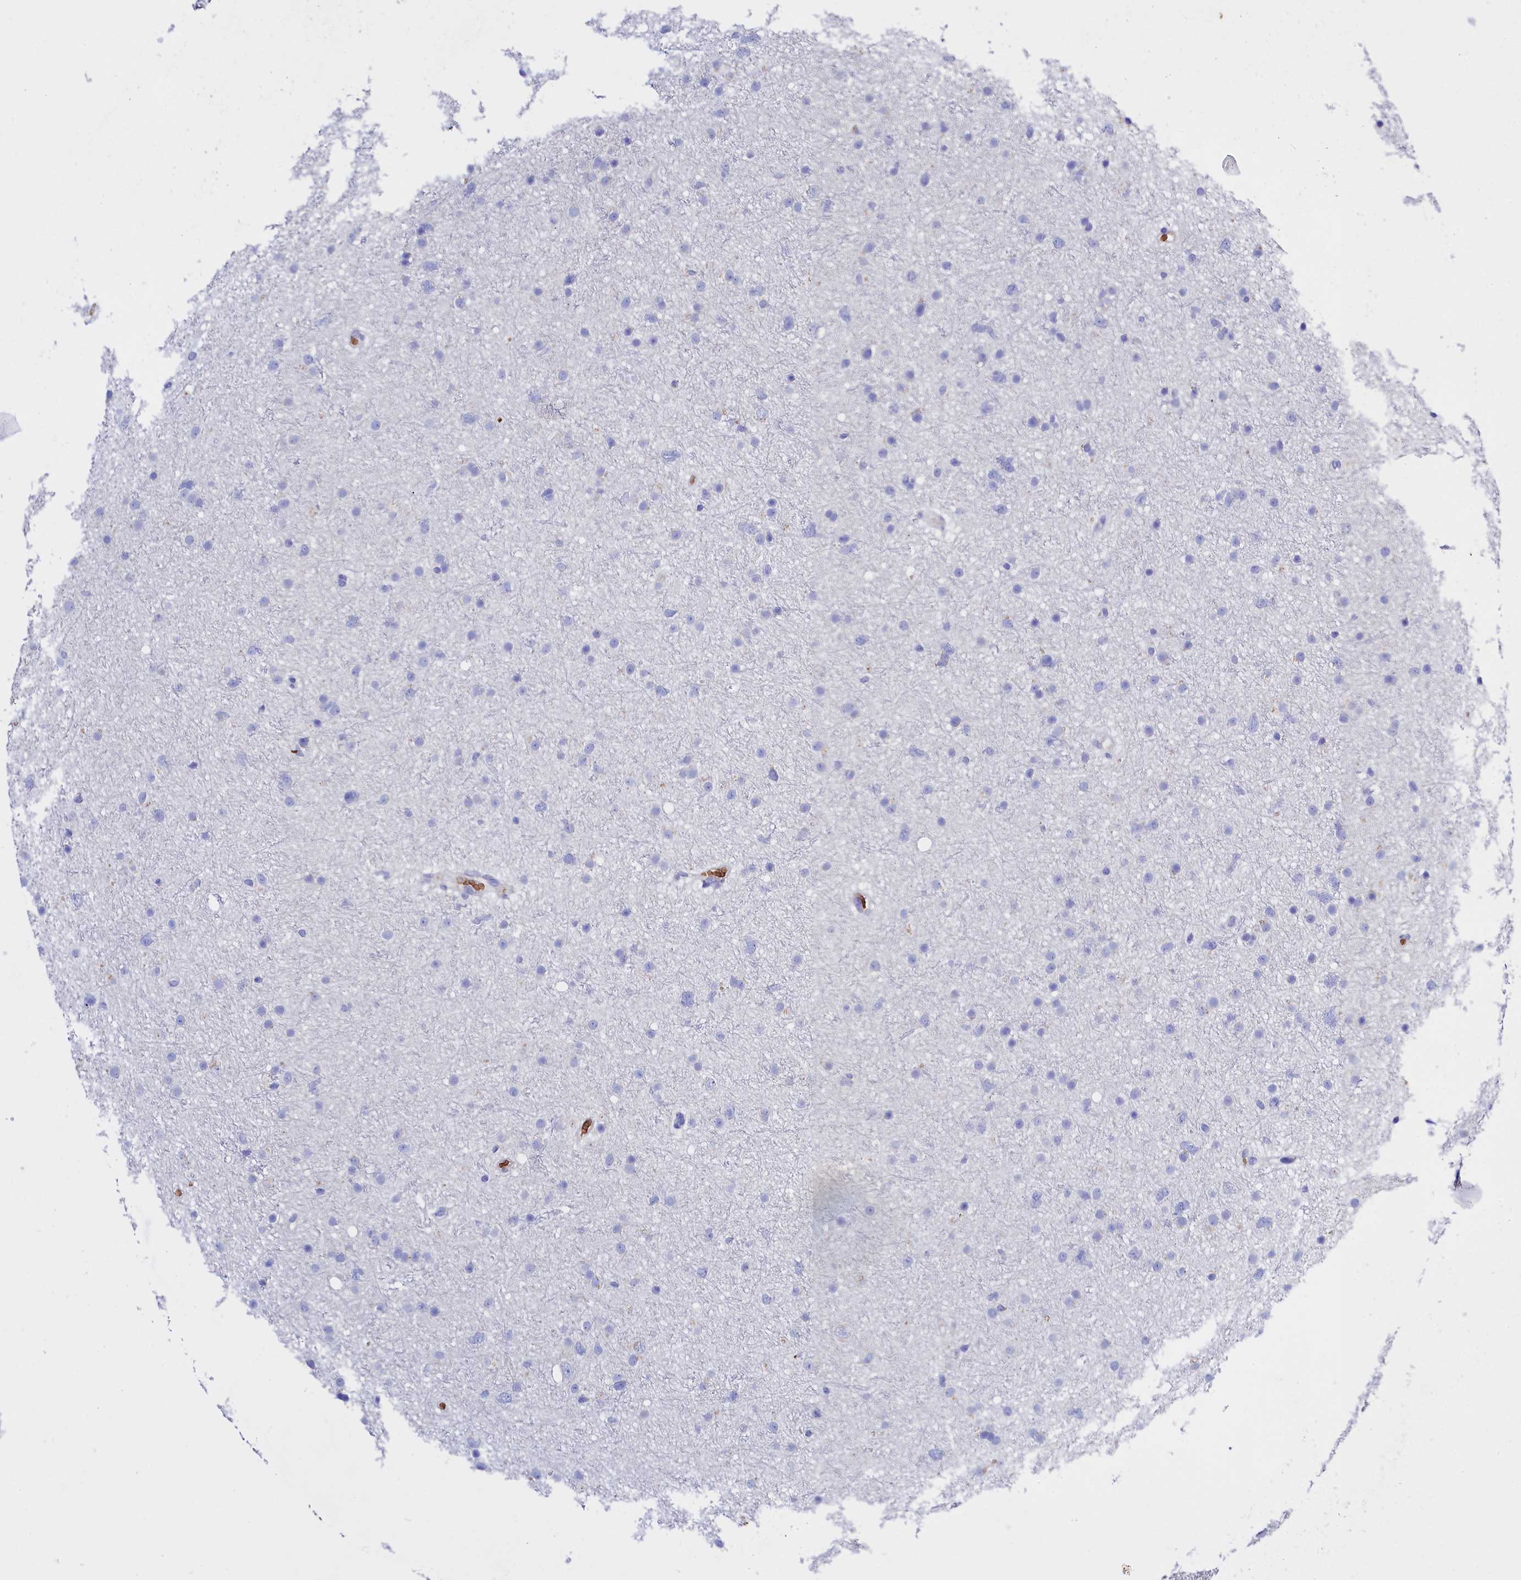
{"staining": {"intensity": "negative", "quantity": "none", "location": "none"}, "tissue": "glioma", "cell_type": "Tumor cells", "image_type": "cancer", "snomed": [{"axis": "morphology", "description": "Glioma, malignant, Low grade"}, {"axis": "topography", "description": "Cerebral cortex"}], "caption": "Tumor cells are negative for protein expression in human glioma.", "gene": "RPUSD3", "patient": {"sex": "female", "age": 39}}